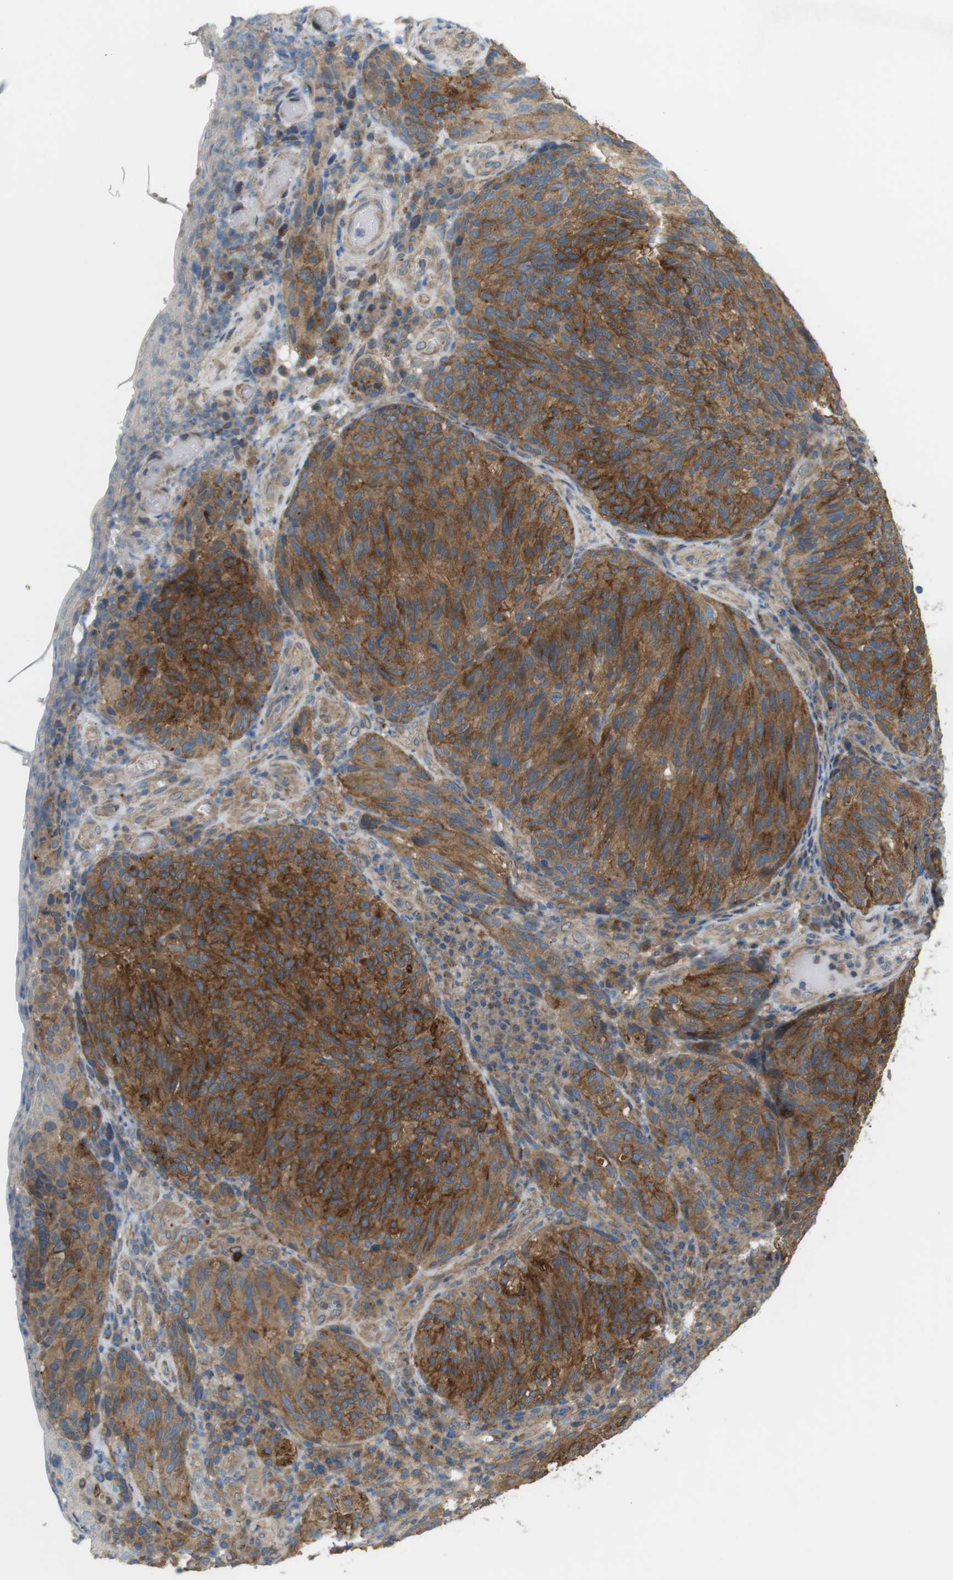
{"staining": {"intensity": "strong", "quantity": ">75%", "location": "cytoplasmic/membranous"}, "tissue": "melanoma", "cell_type": "Tumor cells", "image_type": "cancer", "snomed": [{"axis": "morphology", "description": "Malignant melanoma, NOS"}, {"axis": "topography", "description": "Skin"}], "caption": "Malignant melanoma stained with DAB (3,3'-diaminobenzidine) immunohistochemistry demonstrates high levels of strong cytoplasmic/membranous expression in approximately >75% of tumor cells.", "gene": "DDAH2", "patient": {"sex": "female", "age": 73}}